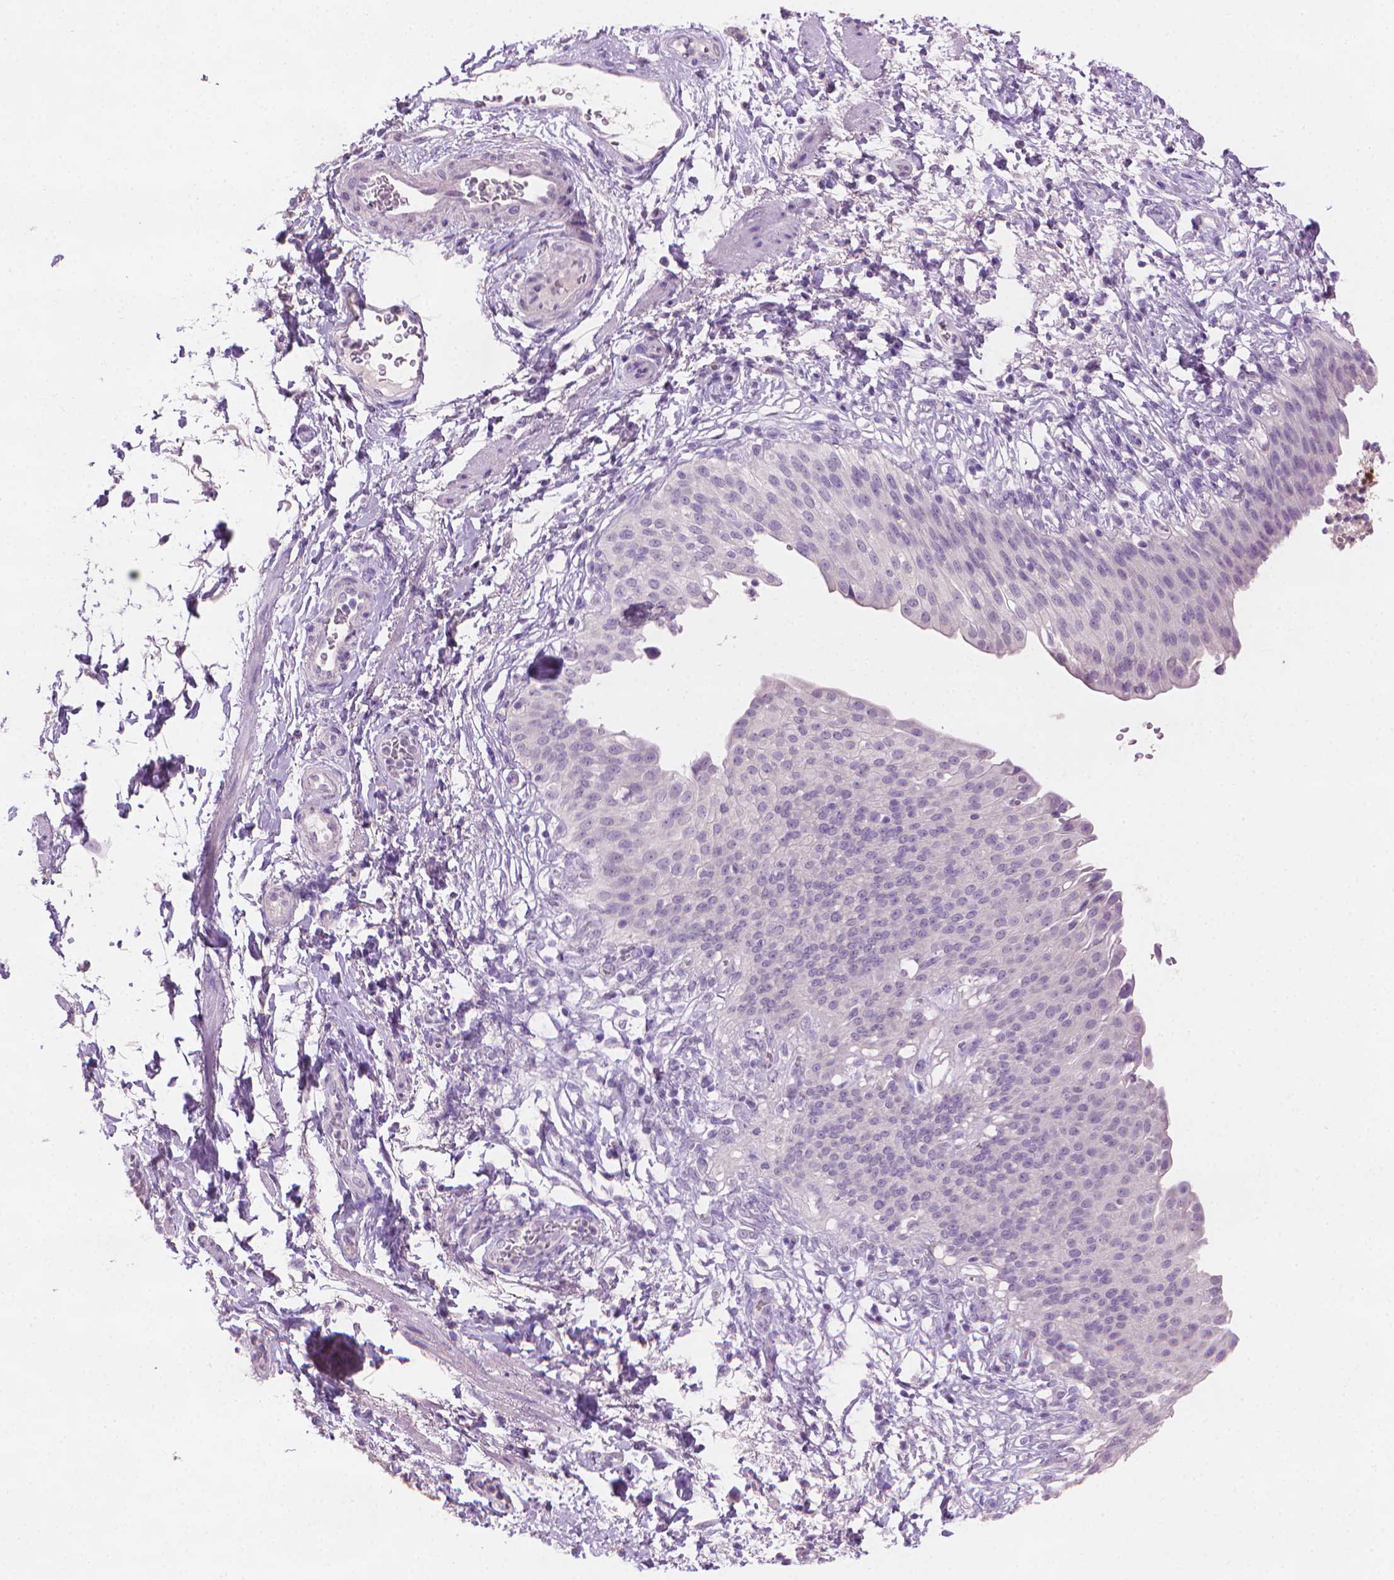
{"staining": {"intensity": "negative", "quantity": "none", "location": "none"}, "tissue": "urinary bladder", "cell_type": "Urothelial cells", "image_type": "normal", "snomed": [{"axis": "morphology", "description": "Normal tissue, NOS"}, {"axis": "topography", "description": "Urinary bladder"}, {"axis": "topography", "description": "Peripheral nerve tissue"}], "caption": "The micrograph reveals no significant expression in urothelial cells of urinary bladder.", "gene": "MLANA", "patient": {"sex": "female", "age": 60}}